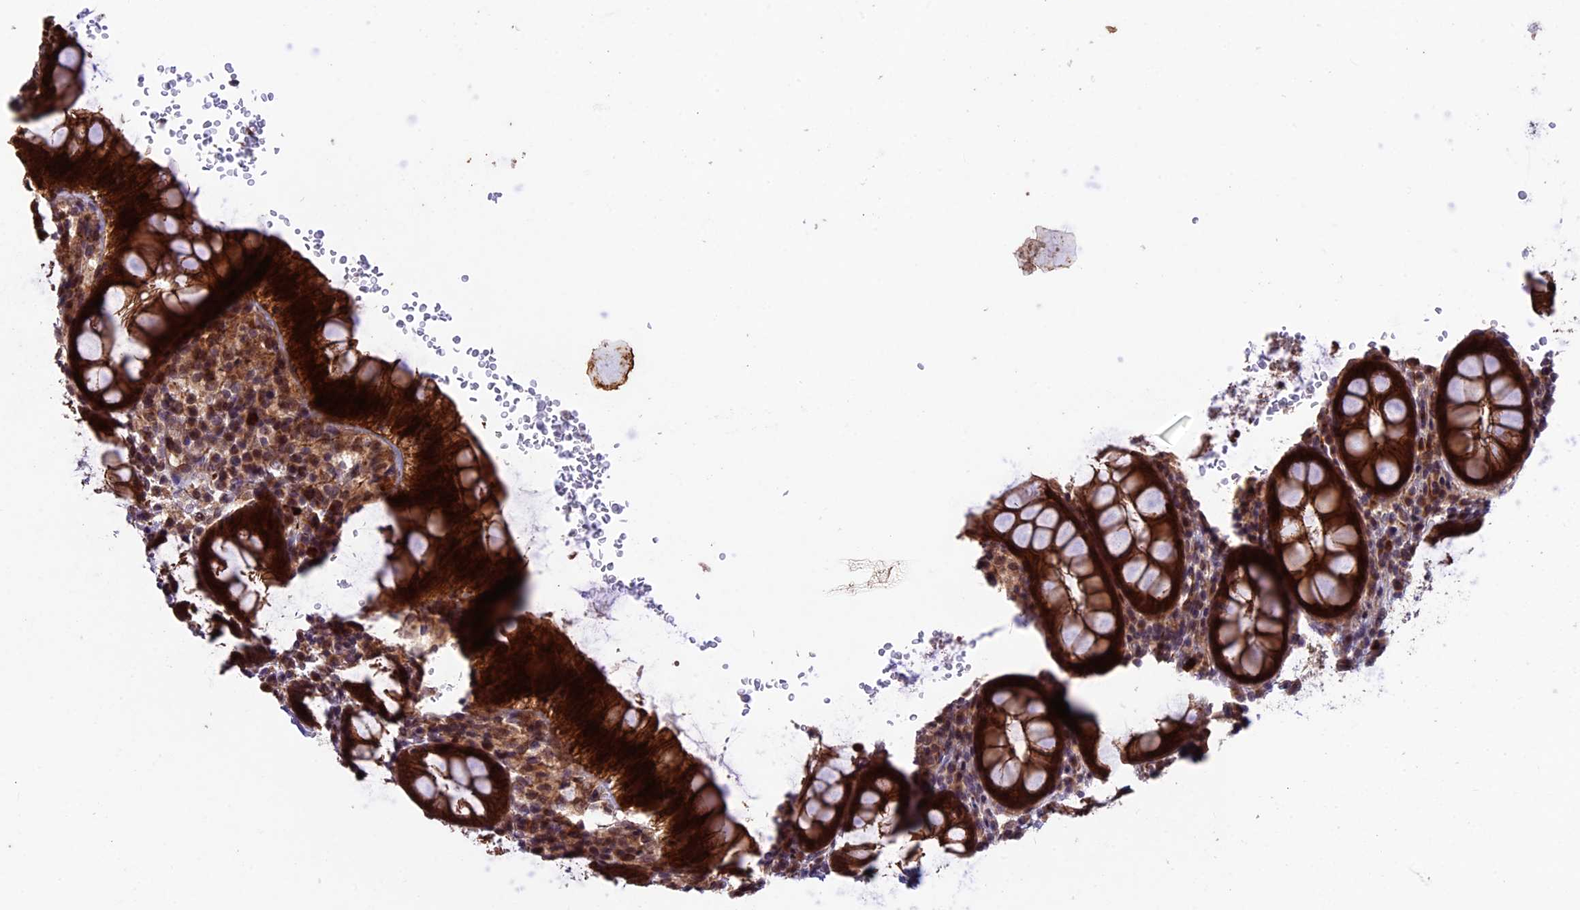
{"staining": {"intensity": "strong", "quantity": ">75%", "location": "cytoplasmic/membranous"}, "tissue": "rectum", "cell_type": "Glandular cells", "image_type": "normal", "snomed": [{"axis": "morphology", "description": "Normal tissue, NOS"}, {"axis": "topography", "description": "Rectum"}], "caption": "Immunohistochemical staining of benign human rectum shows >75% levels of strong cytoplasmic/membranous protein positivity in about >75% of glandular cells. (IHC, brightfield microscopy, high magnification).", "gene": "SIPA1L3", "patient": {"sex": "male", "age": 83}}